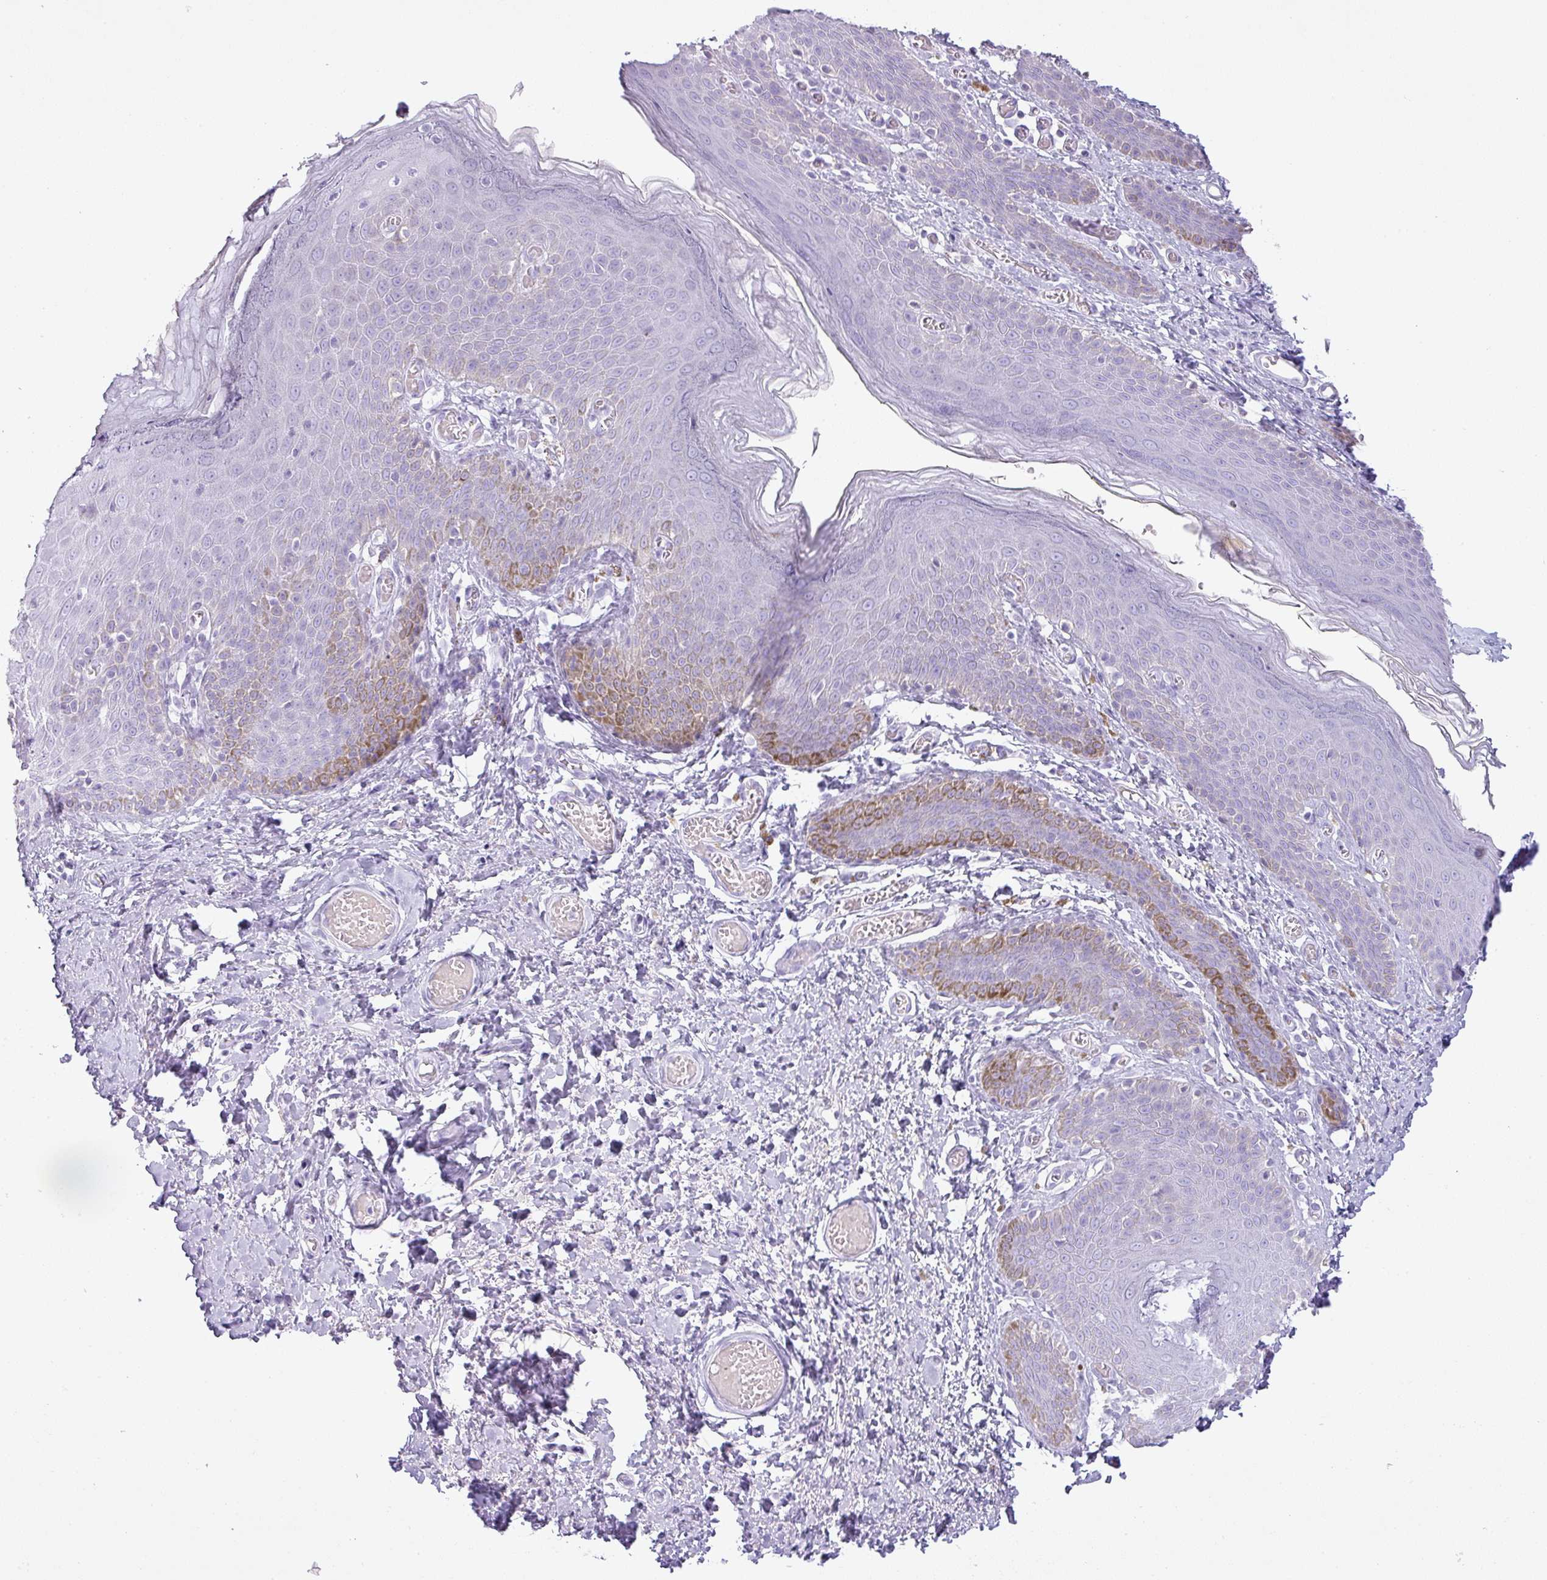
{"staining": {"intensity": "negative", "quantity": "none", "location": "none"}, "tissue": "skin", "cell_type": "Epidermal cells", "image_type": "normal", "snomed": [{"axis": "morphology", "description": "Normal tissue, NOS"}, {"axis": "topography", "description": "Anal"}], "caption": "Skin stained for a protein using IHC shows no expression epidermal cells.", "gene": "PGA3", "patient": {"sex": "female", "age": 40}}